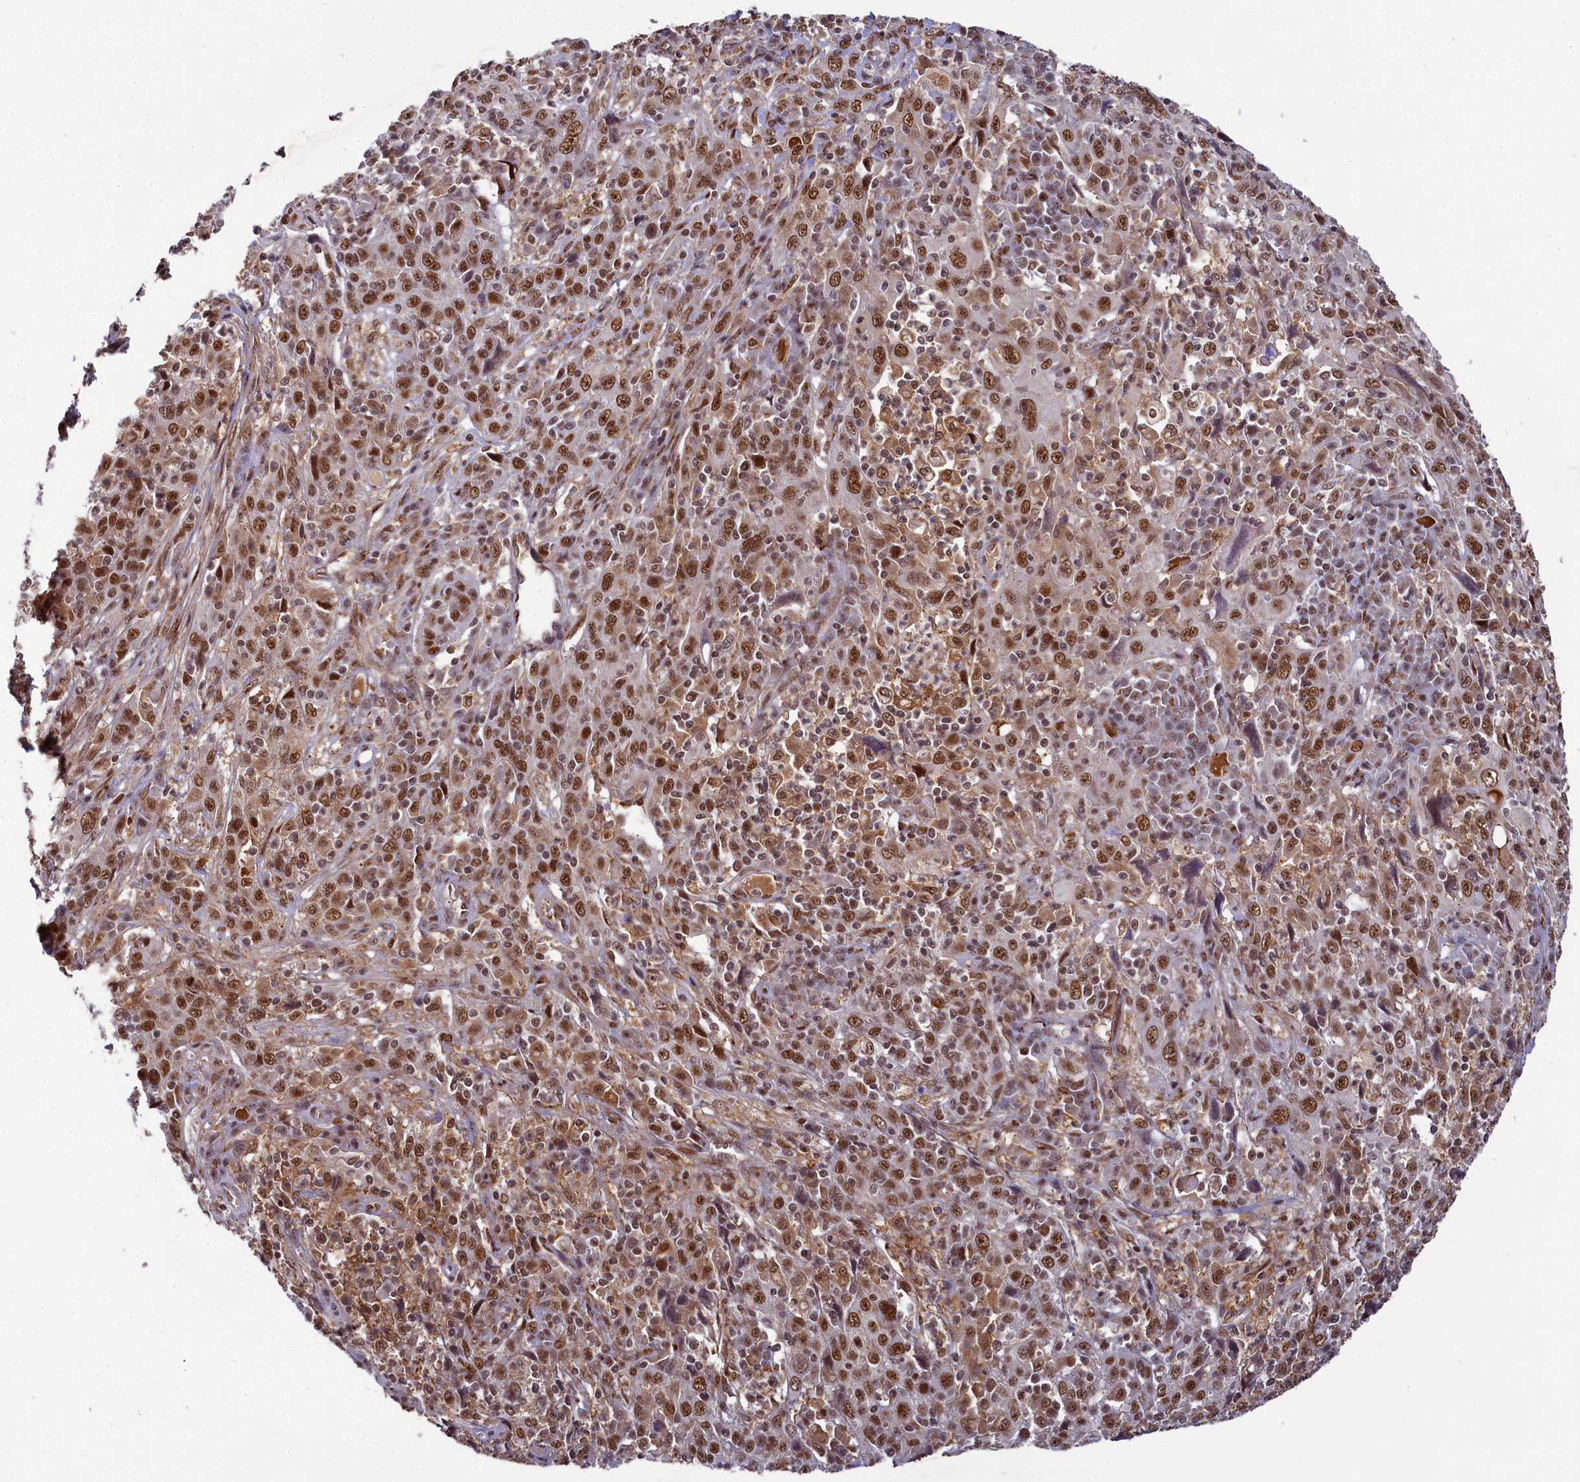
{"staining": {"intensity": "strong", "quantity": ">75%", "location": "nuclear"}, "tissue": "cervical cancer", "cell_type": "Tumor cells", "image_type": "cancer", "snomed": [{"axis": "morphology", "description": "Squamous cell carcinoma, NOS"}, {"axis": "topography", "description": "Cervix"}], "caption": "A photomicrograph of squamous cell carcinoma (cervical) stained for a protein reveals strong nuclear brown staining in tumor cells. (IHC, brightfield microscopy, high magnification).", "gene": "PPHLN1", "patient": {"sex": "female", "age": 46}}